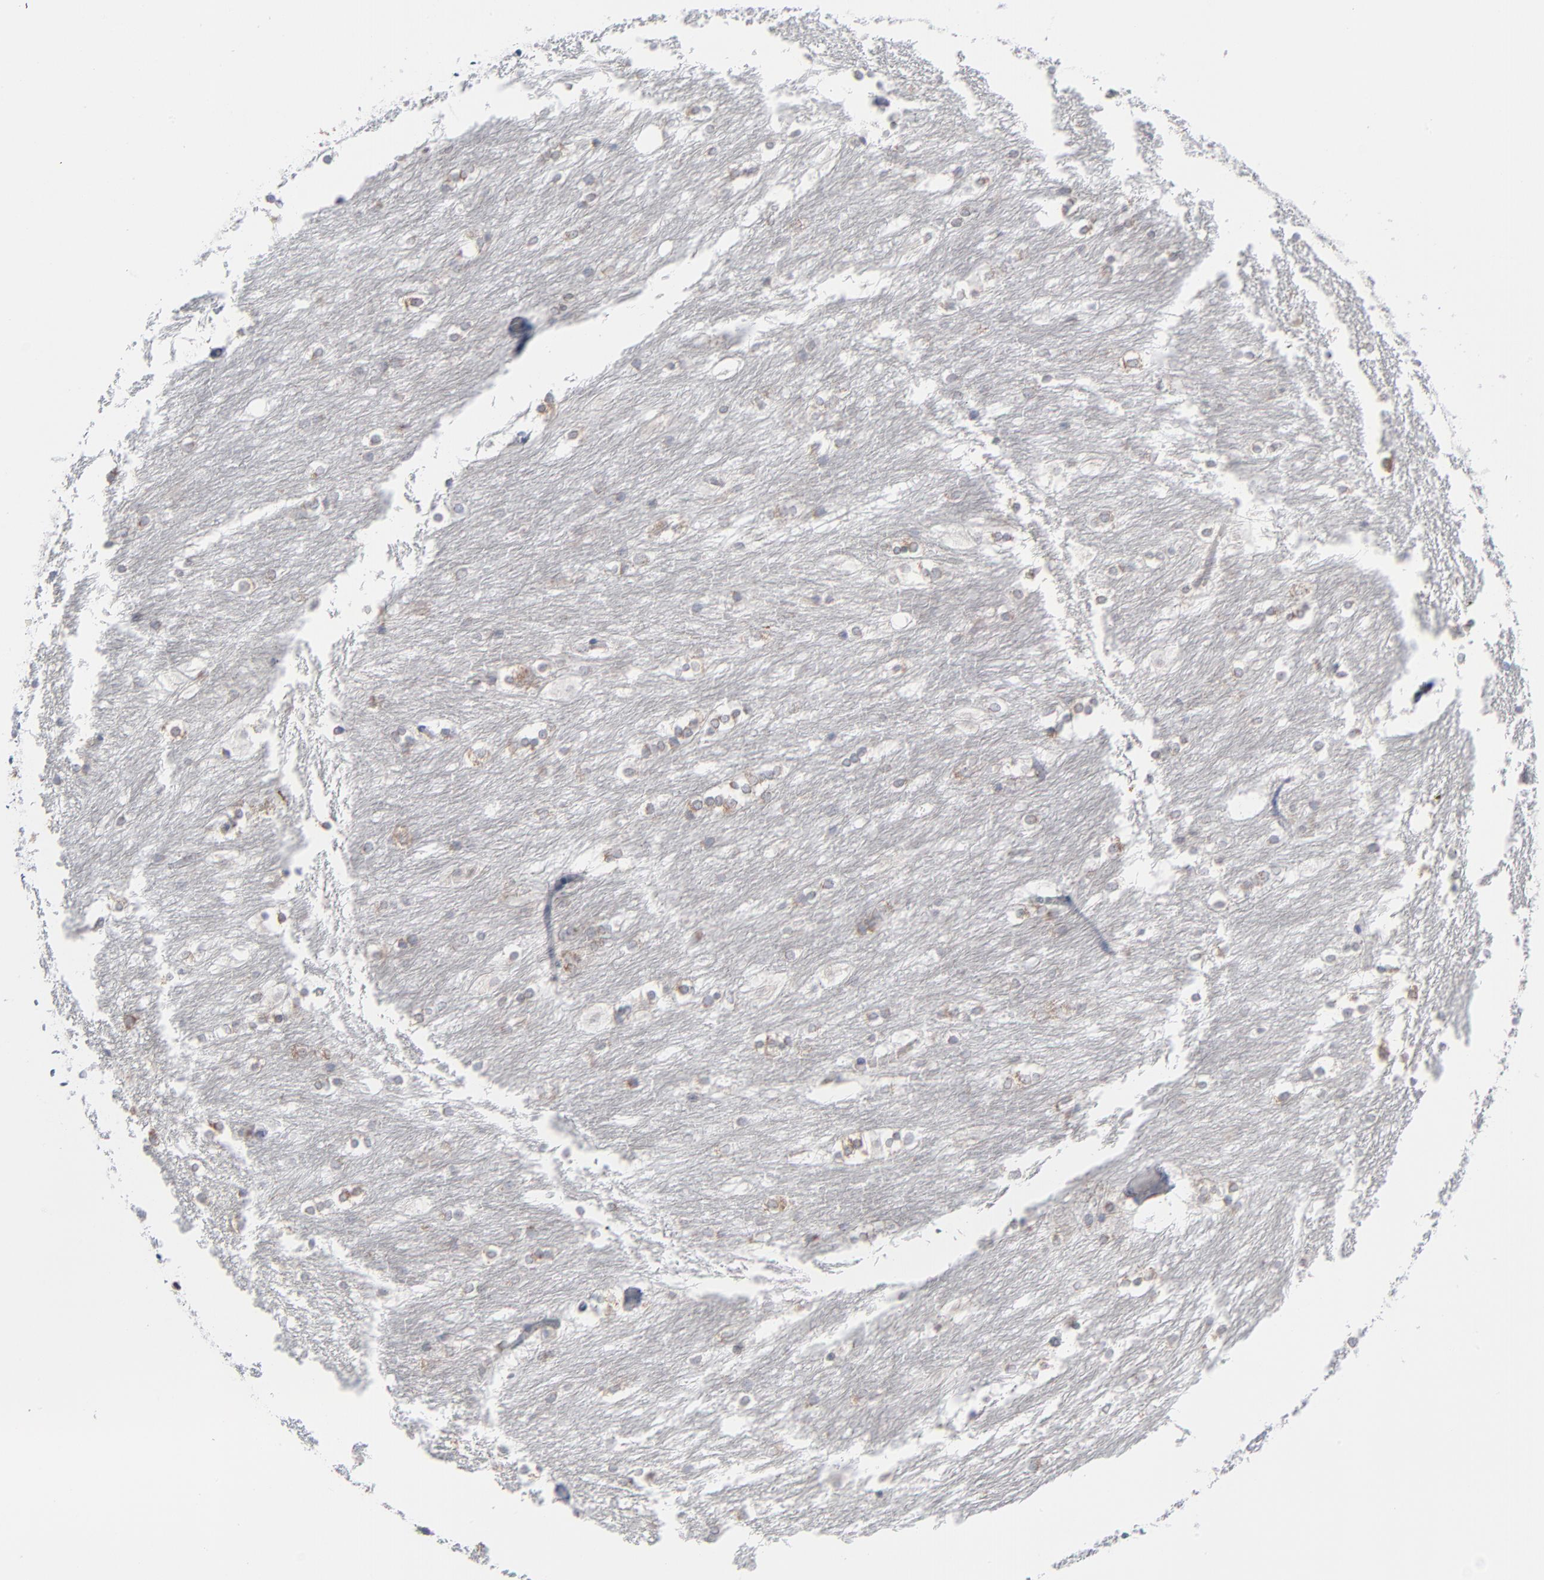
{"staining": {"intensity": "weak", "quantity": ">75%", "location": "cytoplasmic/membranous"}, "tissue": "caudate", "cell_type": "Glial cells", "image_type": "normal", "snomed": [{"axis": "morphology", "description": "Normal tissue, NOS"}, {"axis": "topography", "description": "Lateral ventricle wall"}], "caption": "Immunohistochemistry (IHC) (DAB) staining of unremarkable caudate displays weak cytoplasmic/membranous protein expression in about >75% of glial cells.", "gene": "KDSR", "patient": {"sex": "female", "age": 19}}